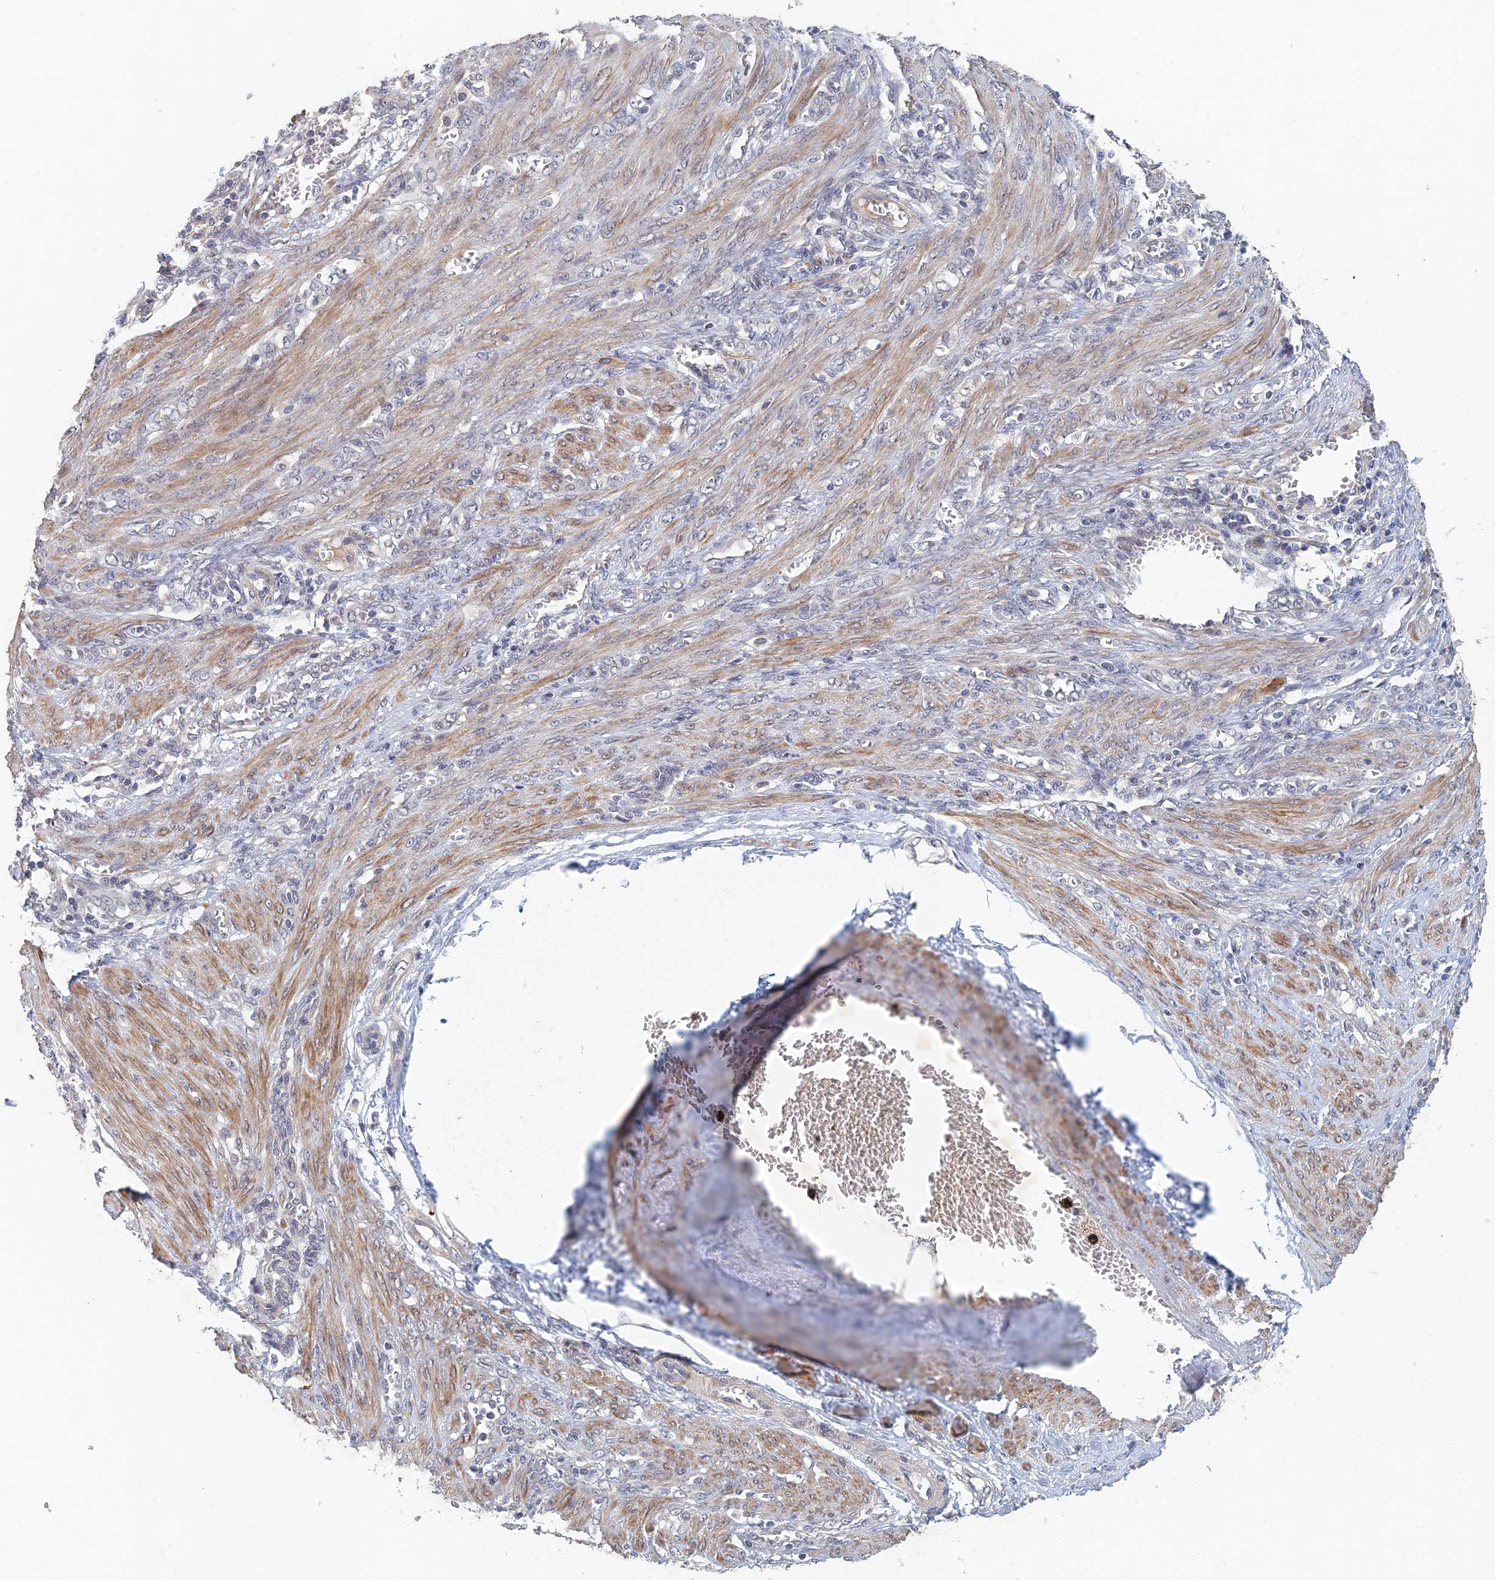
{"staining": {"intensity": "negative", "quantity": "none", "location": "none"}, "tissue": "endometrial cancer", "cell_type": "Tumor cells", "image_type": "cancer", "snomed": [{"axis": "morphology", "description": "Adenocarcinoma, NOS"}, {"axis": "topography", "description": "Endometrium"}], "caption": "Immunohistochemical staining of endometrial cancer displays no significant positivity in tumor cells.", "gene": "GNA15", "patient": {"sex": "female", "age": 49}}